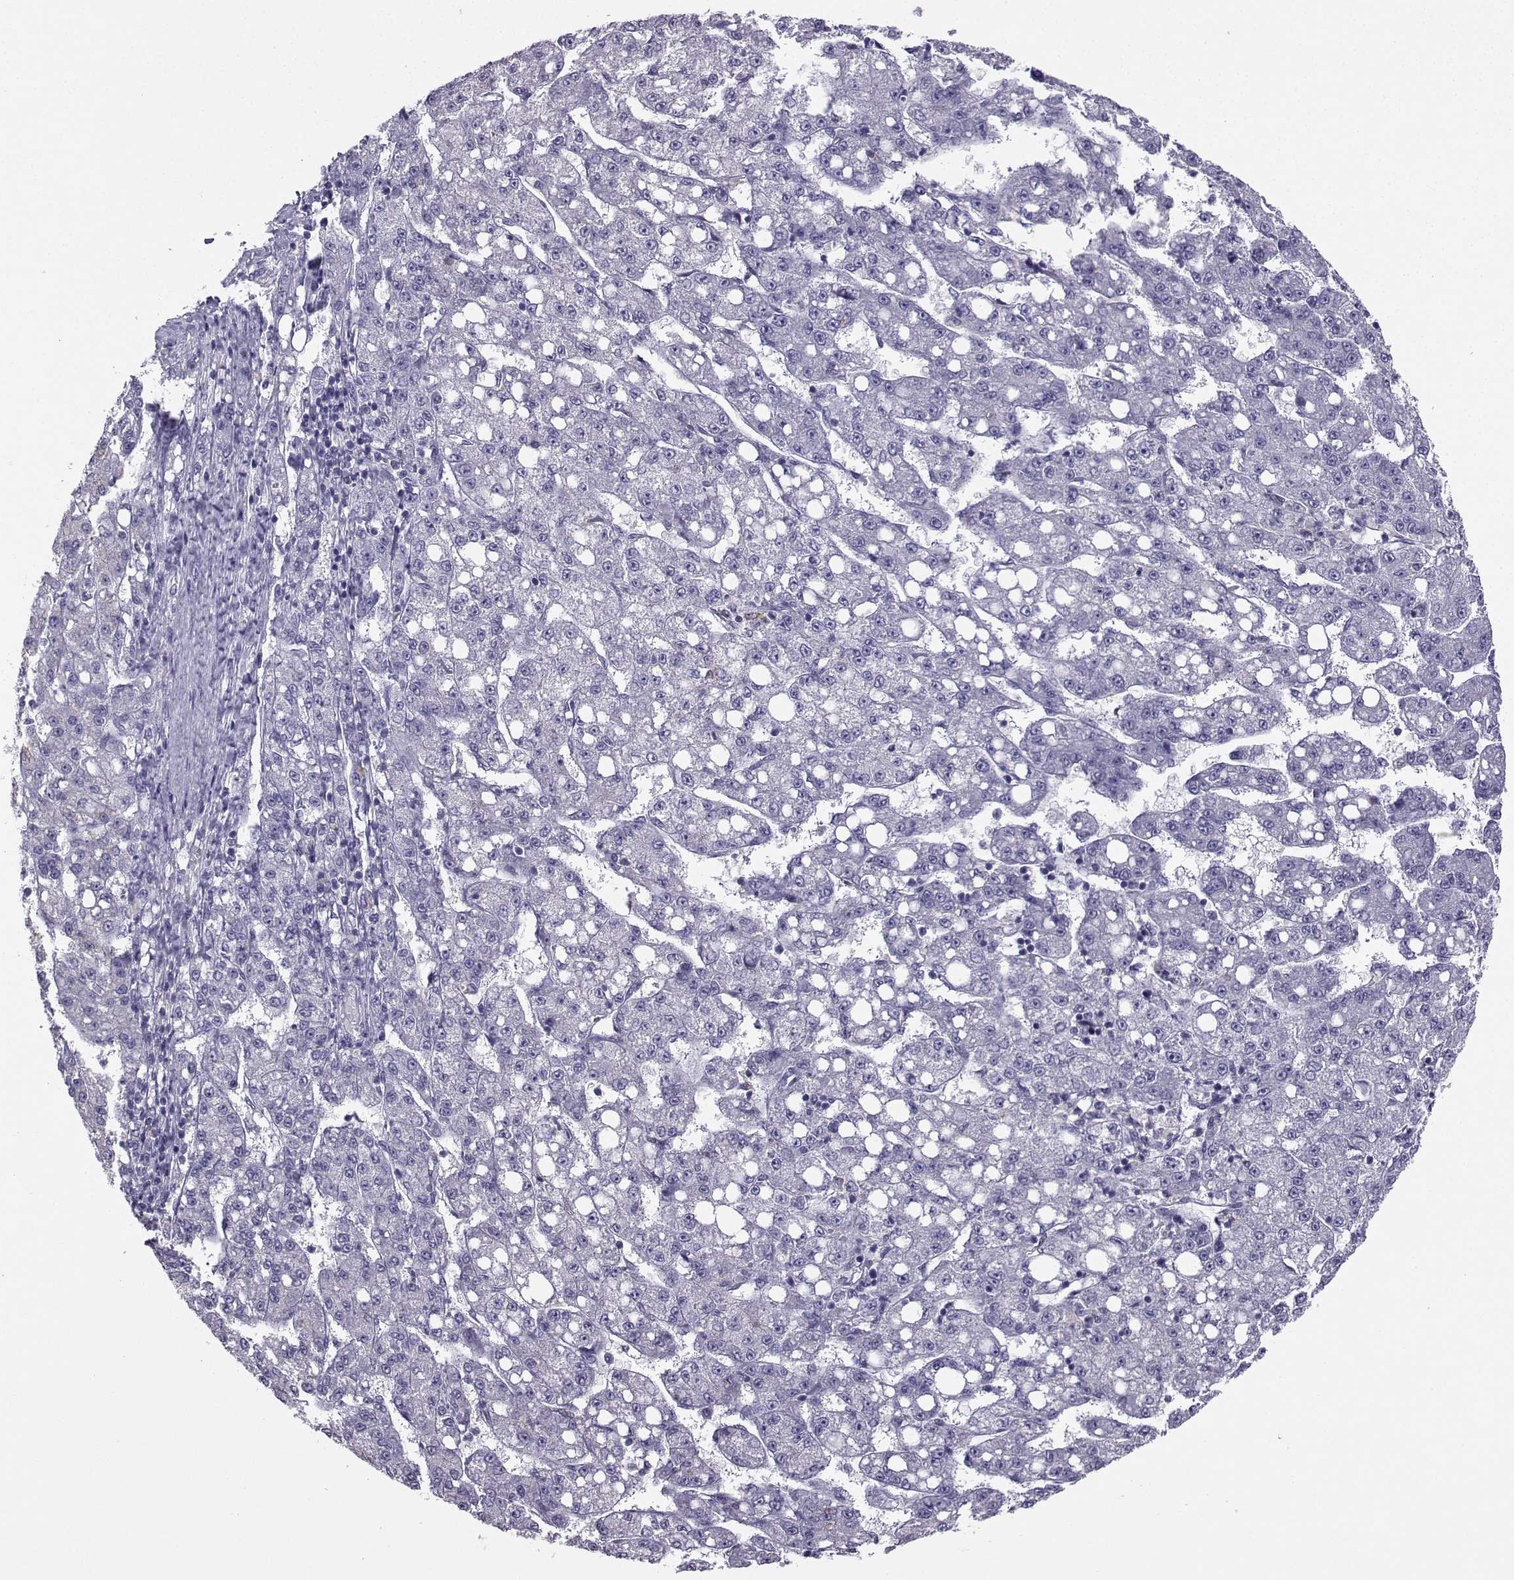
{"staining": {"intensity": "negative", "quantity": "none", "location": "none"}, "tissue": "liver cancer", "cell_type": "Tumor cells", "image_type": "cancer", "snomed": [{"axis": "morphology", "description": "Carcinoma, Hepatocellular, NOS"}, {"axis": "topography", "description": "Liver"}], "caption": "Tumor cells are negative for brown protein staining in hepatocellular carcinoma (liver).", "gene": "TBR1", "patient": {"sex": "female", "age": 65}}